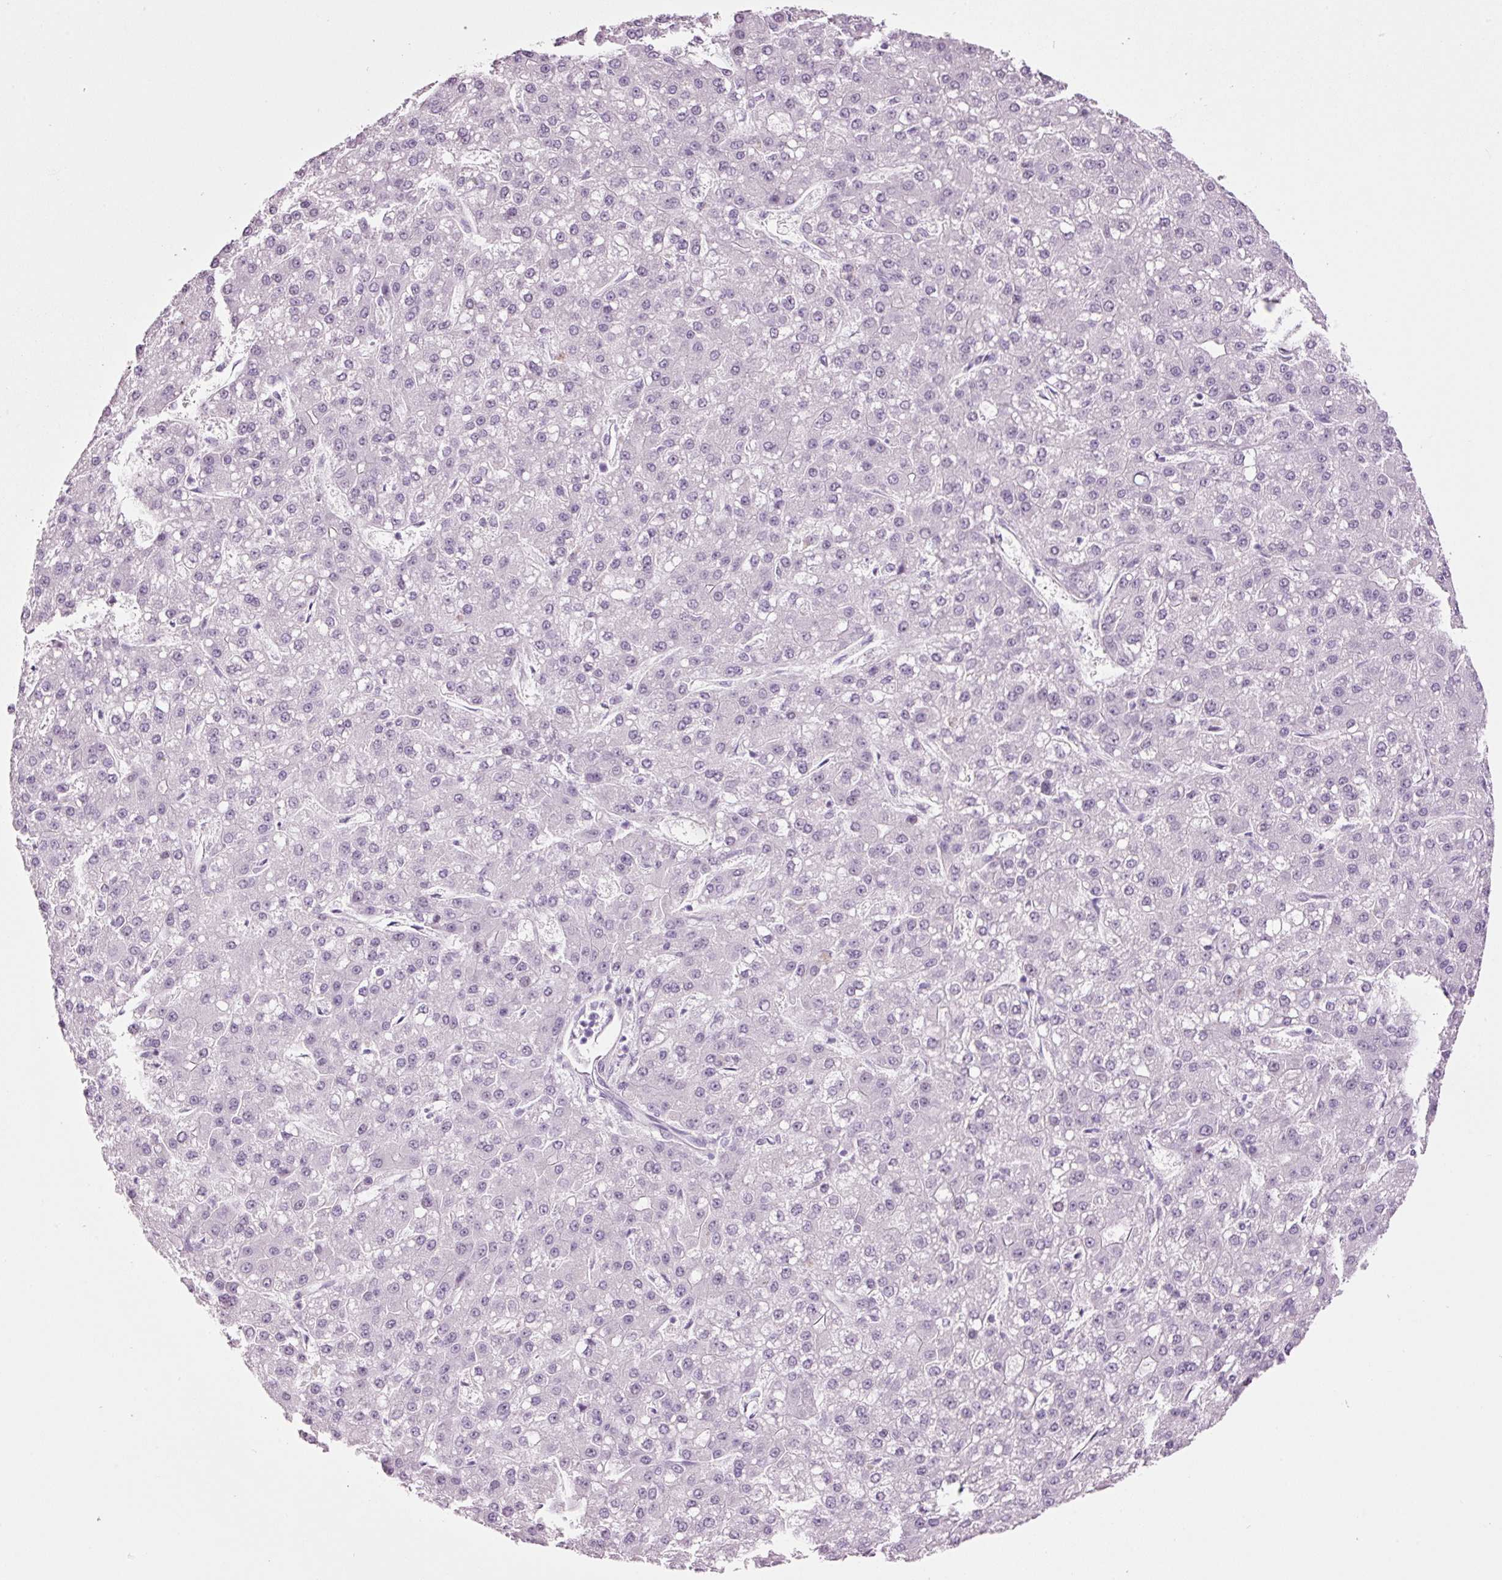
{"staining": {"intensity": "negative", "quantity": "none", "location": "none"}, "tissue": "liver cancer", "cell_type": "Tumor cells", "image_type": "cancer", "snomed": [{"axis": "morphology", "description": "Carcinoma, Hepatocellular, NOS"}, {"axis": "topography", "description": "Liver"}], "caption": "The micrograph reveals no staining of tumor cells in liver cancer (hepatocellular carcinoma).", "gene": "KLF1", "patient": {"sex": "male", "age": 67}}